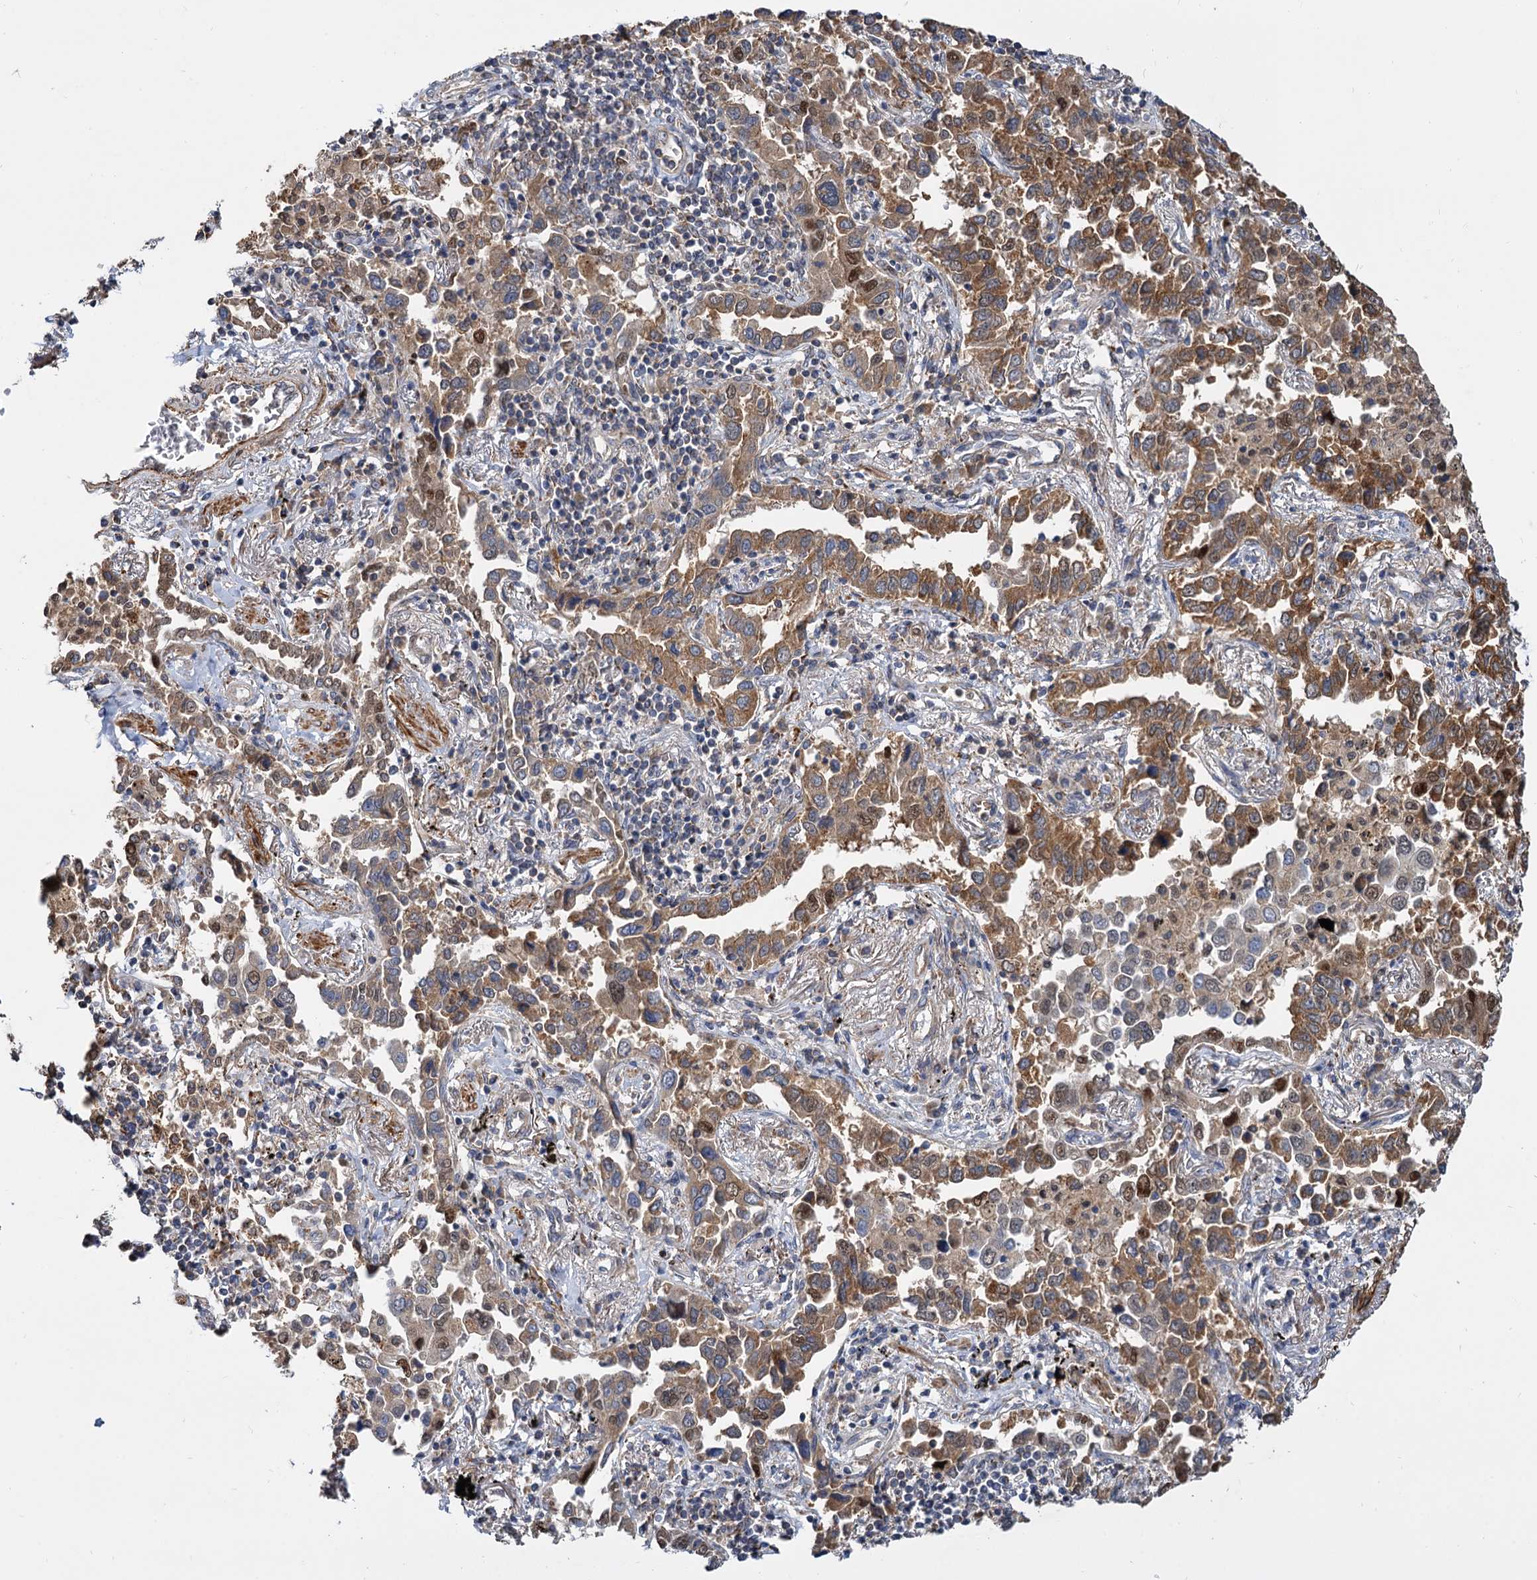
{"staining": {"intensity": "moderate", "quantity": ">75%", "location": "cytoplasmic/membranous"}, "tissue": "lung cancer", "cell_type": "Tumor cells", "image_type": "cancer", "snomed": [{"axis": "morphology", "description": "Adenocarcinoma, NOS"}, {"axis": "topography", "description": "Lung"}], "caption": "About >75% of tumor cells in lung adenocarcinoma show moderate cytoplasmic/membranous protein expression as visualized by brown immunohistochemical staining.", "gene": "ALKBH7", "patient": {"sex": "male", "age": 67}}